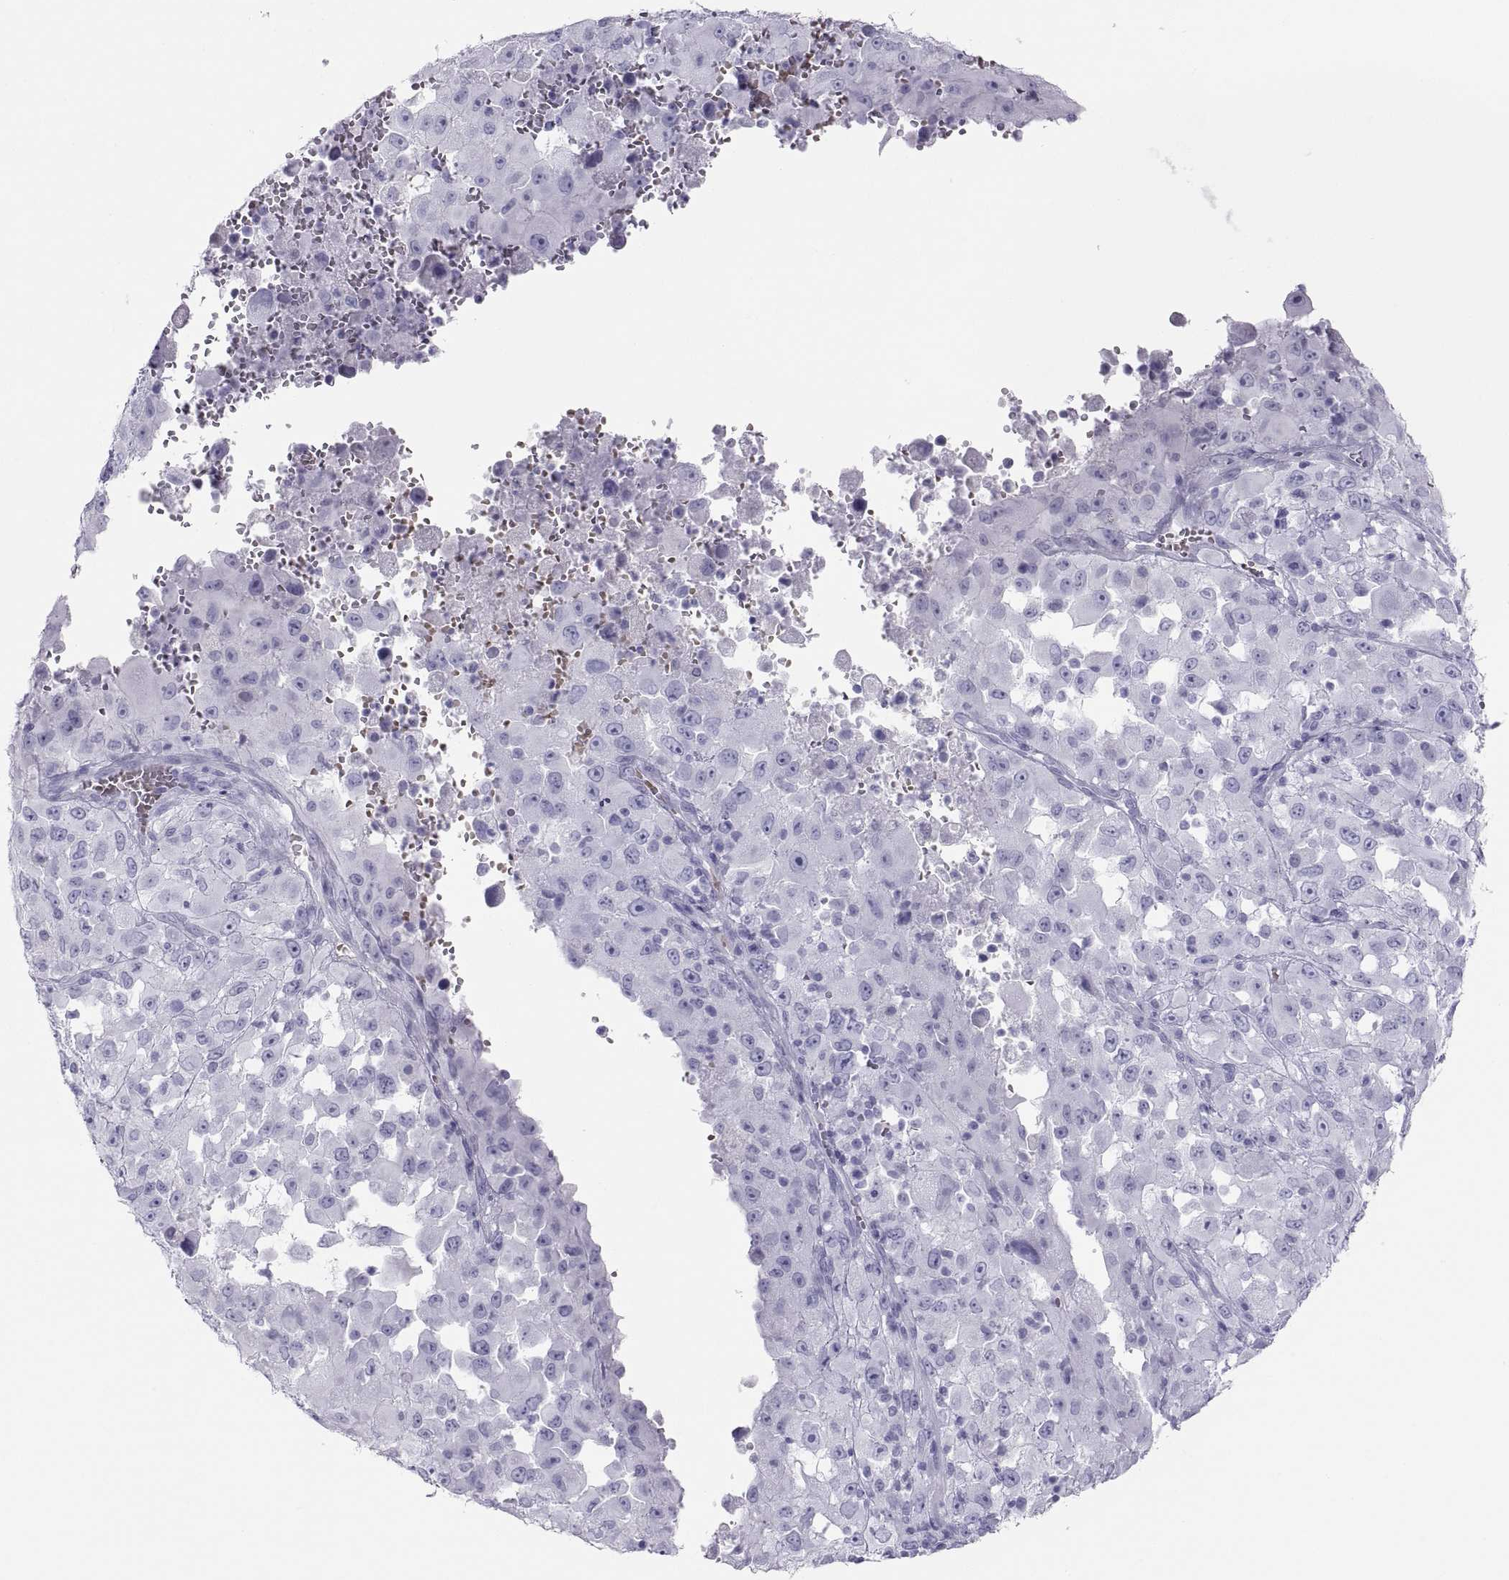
{"staining": {"intensity": "negative", "quantity": "none", "location": "none"}, "tissue": "melanoma", "cell_type": "Tumor cells", "image_type": "cancer", "snomed": [{"axis": "morphology", "description": "Malignant melanoma, Metastatic site"}, {"axis": "topography", "description": "Soft tissue"}], "caption": "IHC of malignant melanoma (metastatic site) shows no expression in tumor cells.", "gene": "SEMG1", "patient": {"sex": "male", "age": 50}}